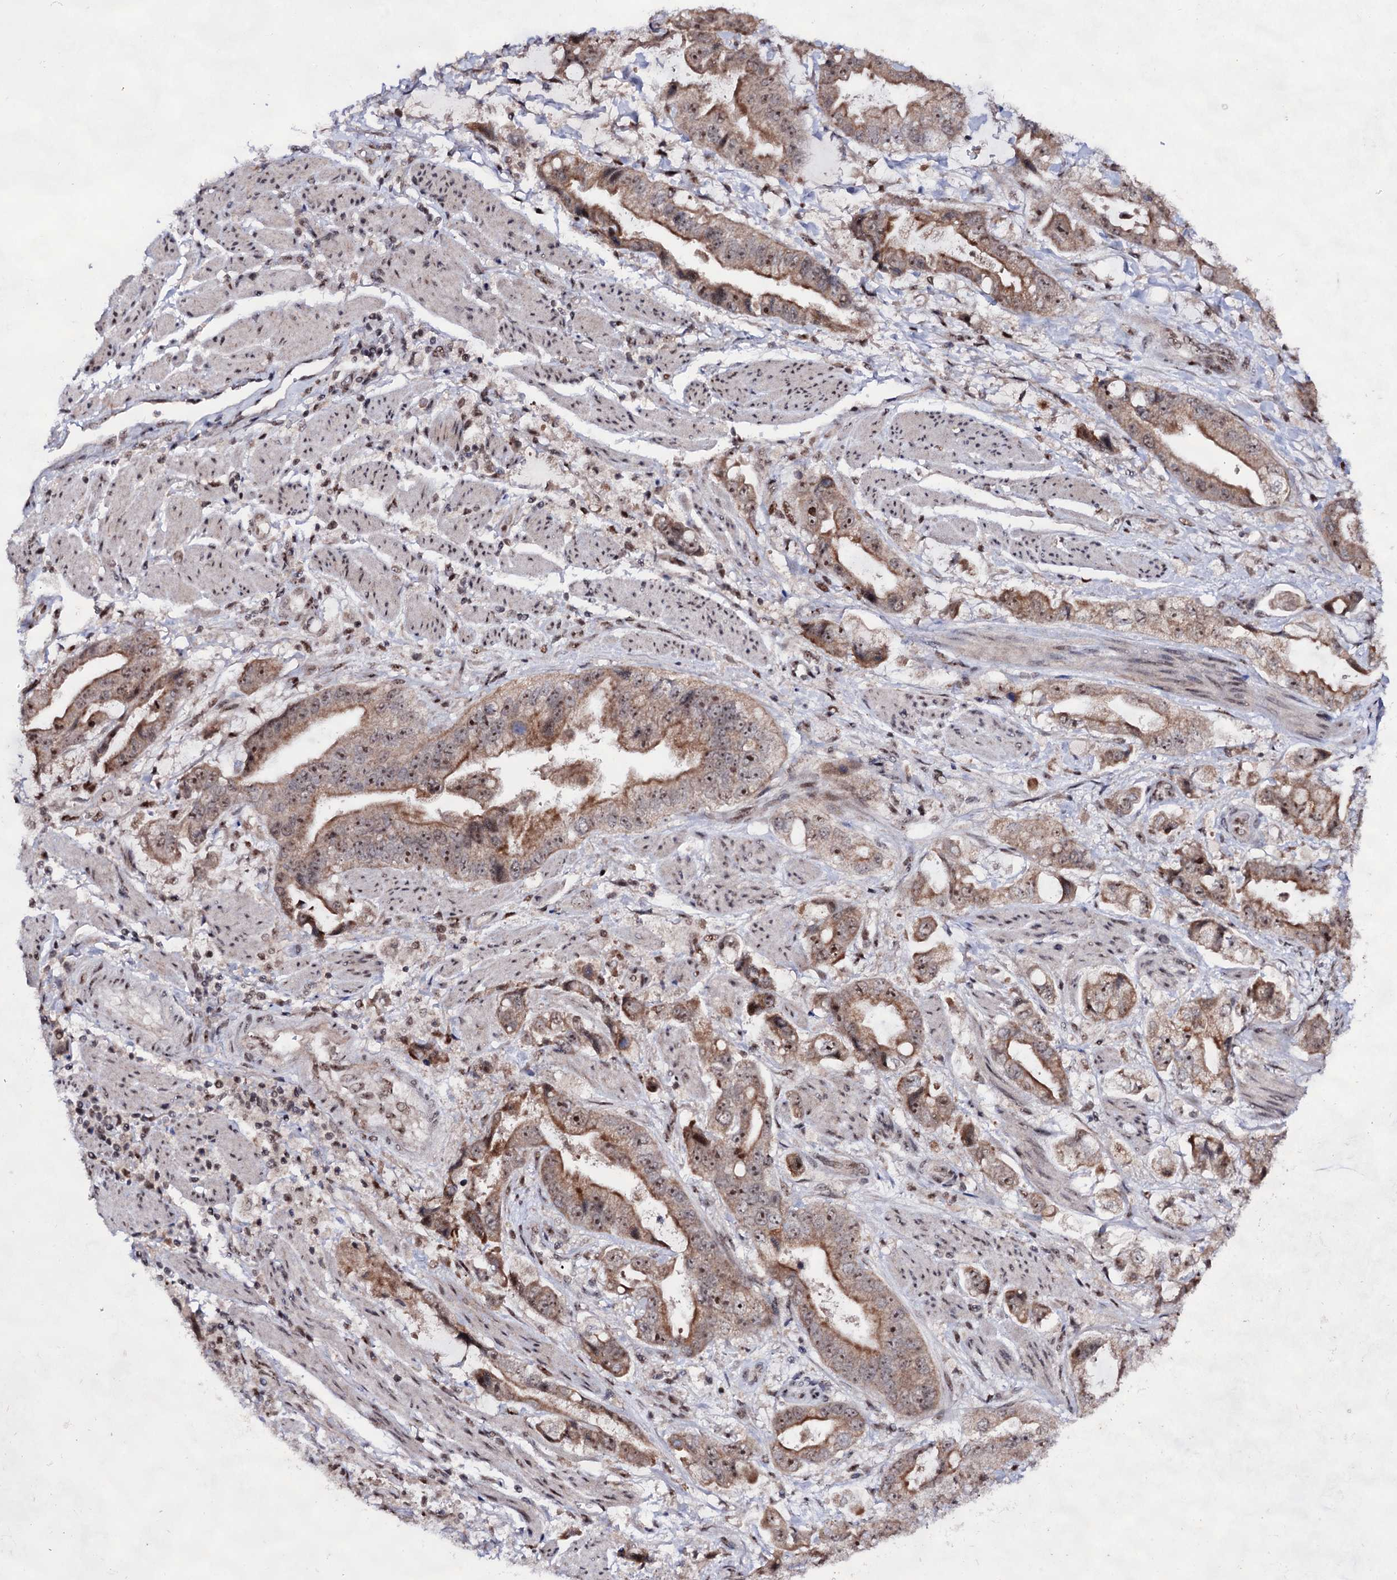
{"staining": {"intensity": "moderate", "quantity": ">75%", "location": "cytoplasmic/membranous,nuclear"}, "tissue": "stomach cancer", "cell_type": "Tumor cells", "image_type": "cancer", "snomed": [{"axis": "morphology", "description": "Adenocarcinoma, NOS"}, {"axis": "topography", "description": "Stomach"}], "caption": "Protein expression analysis of human adenocarcinoma (stomach) reveals moderate cytoplasmic/membranous and nuclear expression in approximately >75% of tumor cells.", "gene": "EXOSC10", "patient": {"sex": "male", "age": 62}}